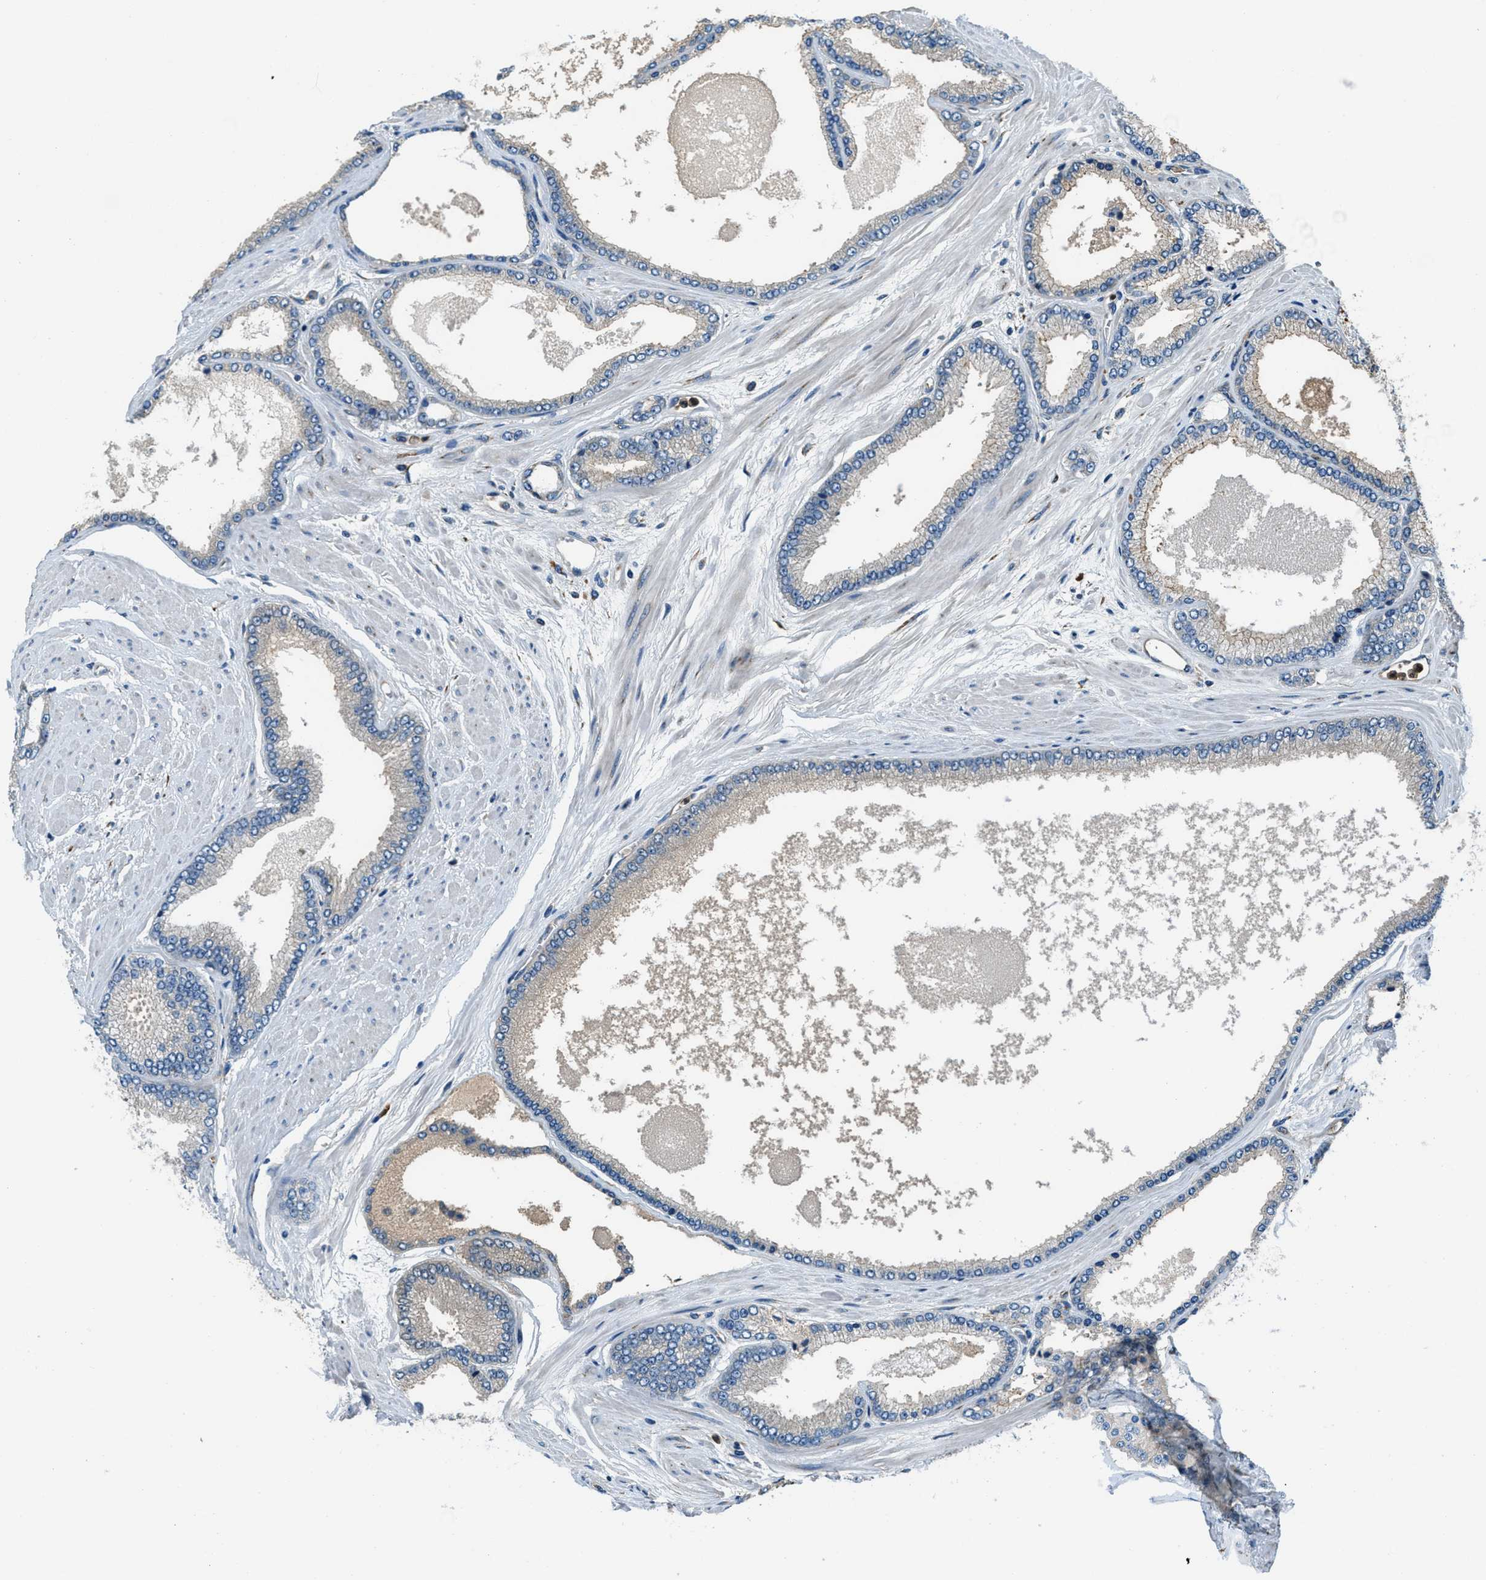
{"staining": {"intensity": "negative", "quantity": "none", "location": "none"}, "tissue": "prostate cancer", "cell_type": "Tumor cells", "image_type": "cancer", "snomed": [{"axis": "morphology", "description": "Adenocarcinoma, High grade"}, {"axis": "topography", "description": "Prostate"}], "caption": "Human prostate cancer stained for a protein using immunohistochemistry (IHC) demonstrates no staining in tumor cells.", "gene": "GIMAP8", "patient": {"sex": "male", "age": 61}}